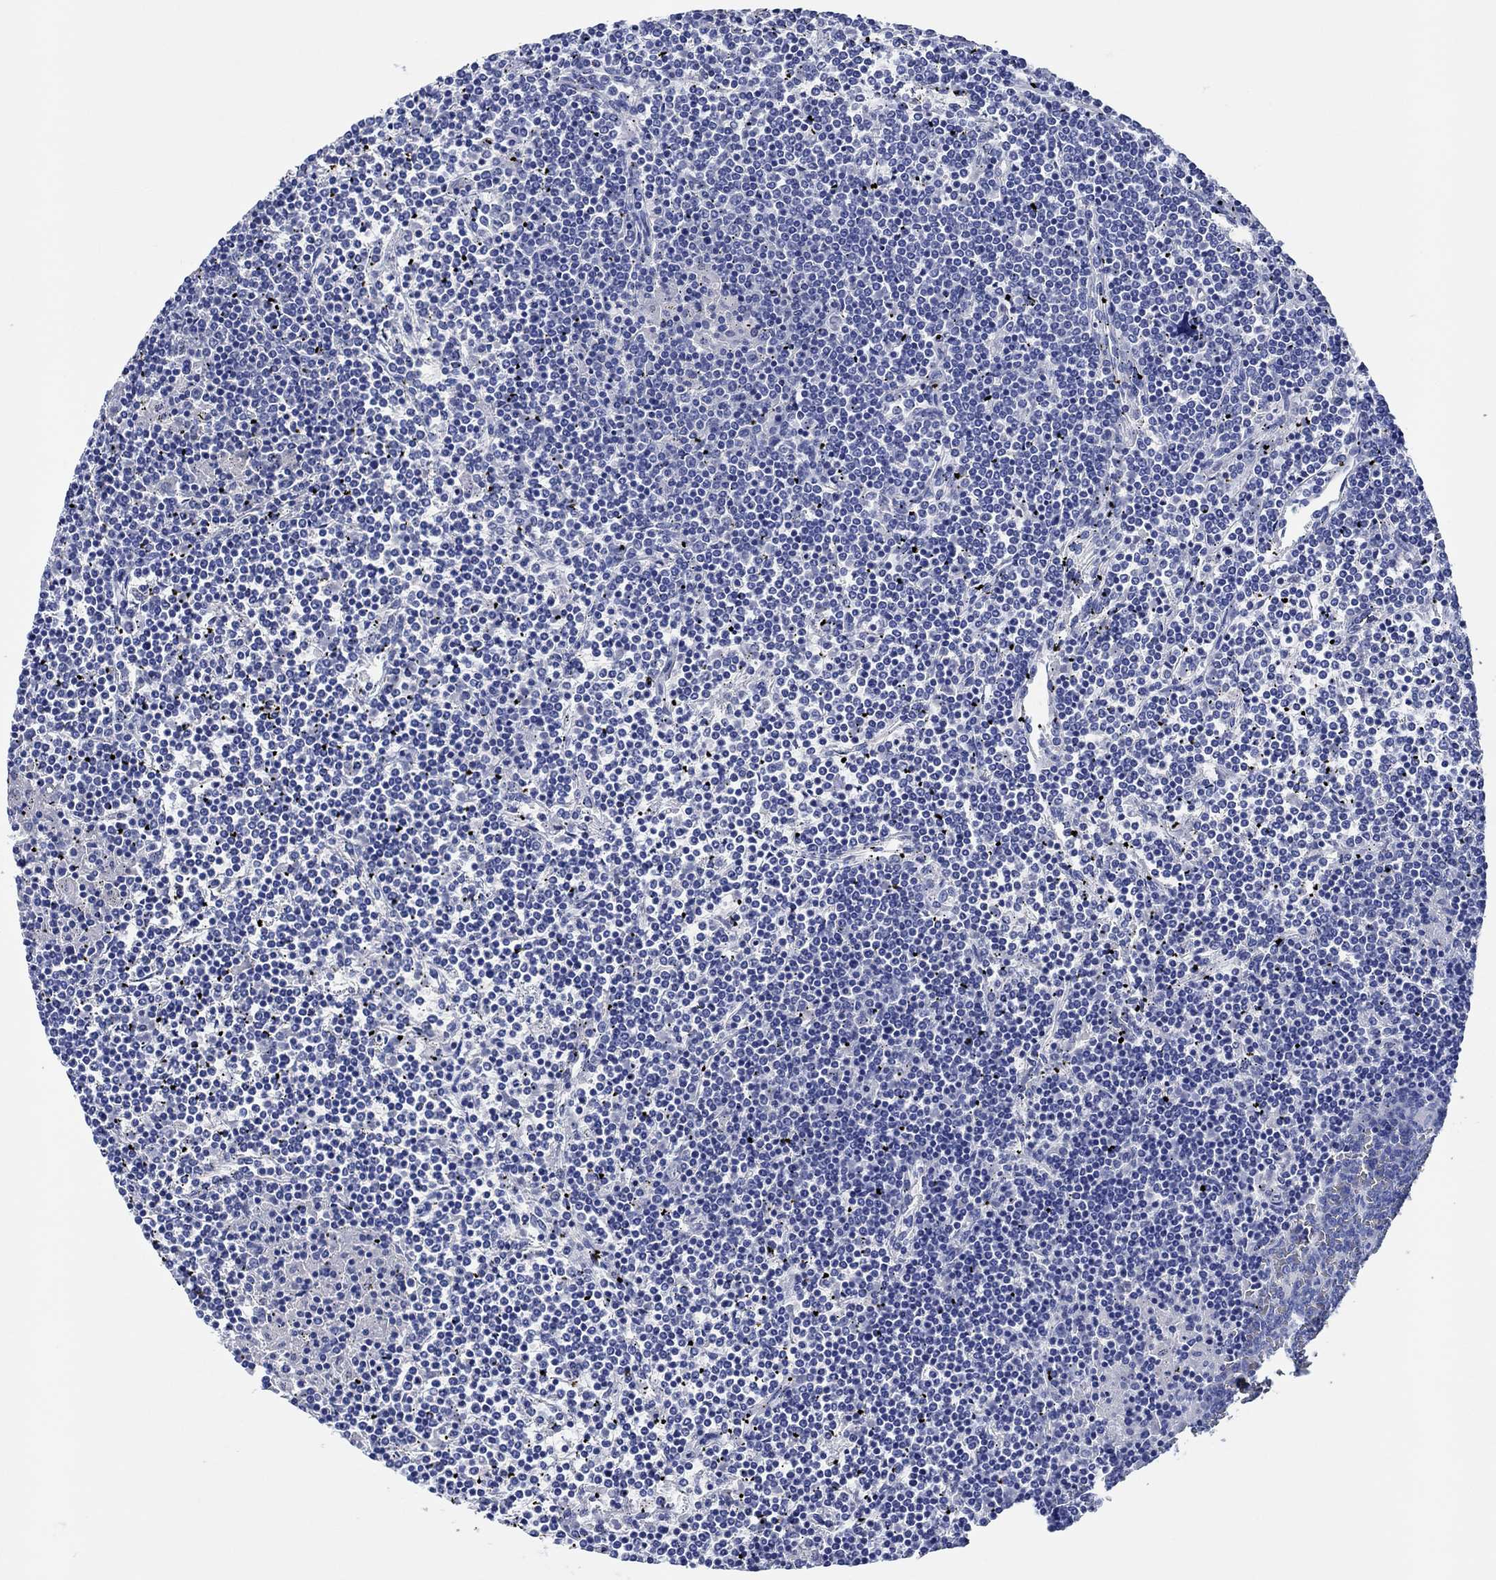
{"staining": {"intensity": "negative", "quantity": "none", "location": "none"}, "tissue": "lymphoma", "cell_type": "Tumor cells", "image_type": "cancer", "snomed": [{"axis": "morphology", "description": "Malignant lymphoma, non-Hodgkin's type, Low grade"}, {"axis": "topography", "description": "Spleen"}], "caption": "Micrograph shows no significant protein positivity in tumor cells of malignant lymphoma, non-Hodgkin's type (low-grade).", "gene": "CPNE6", "patient": {"sex": "female", "age": 19}}